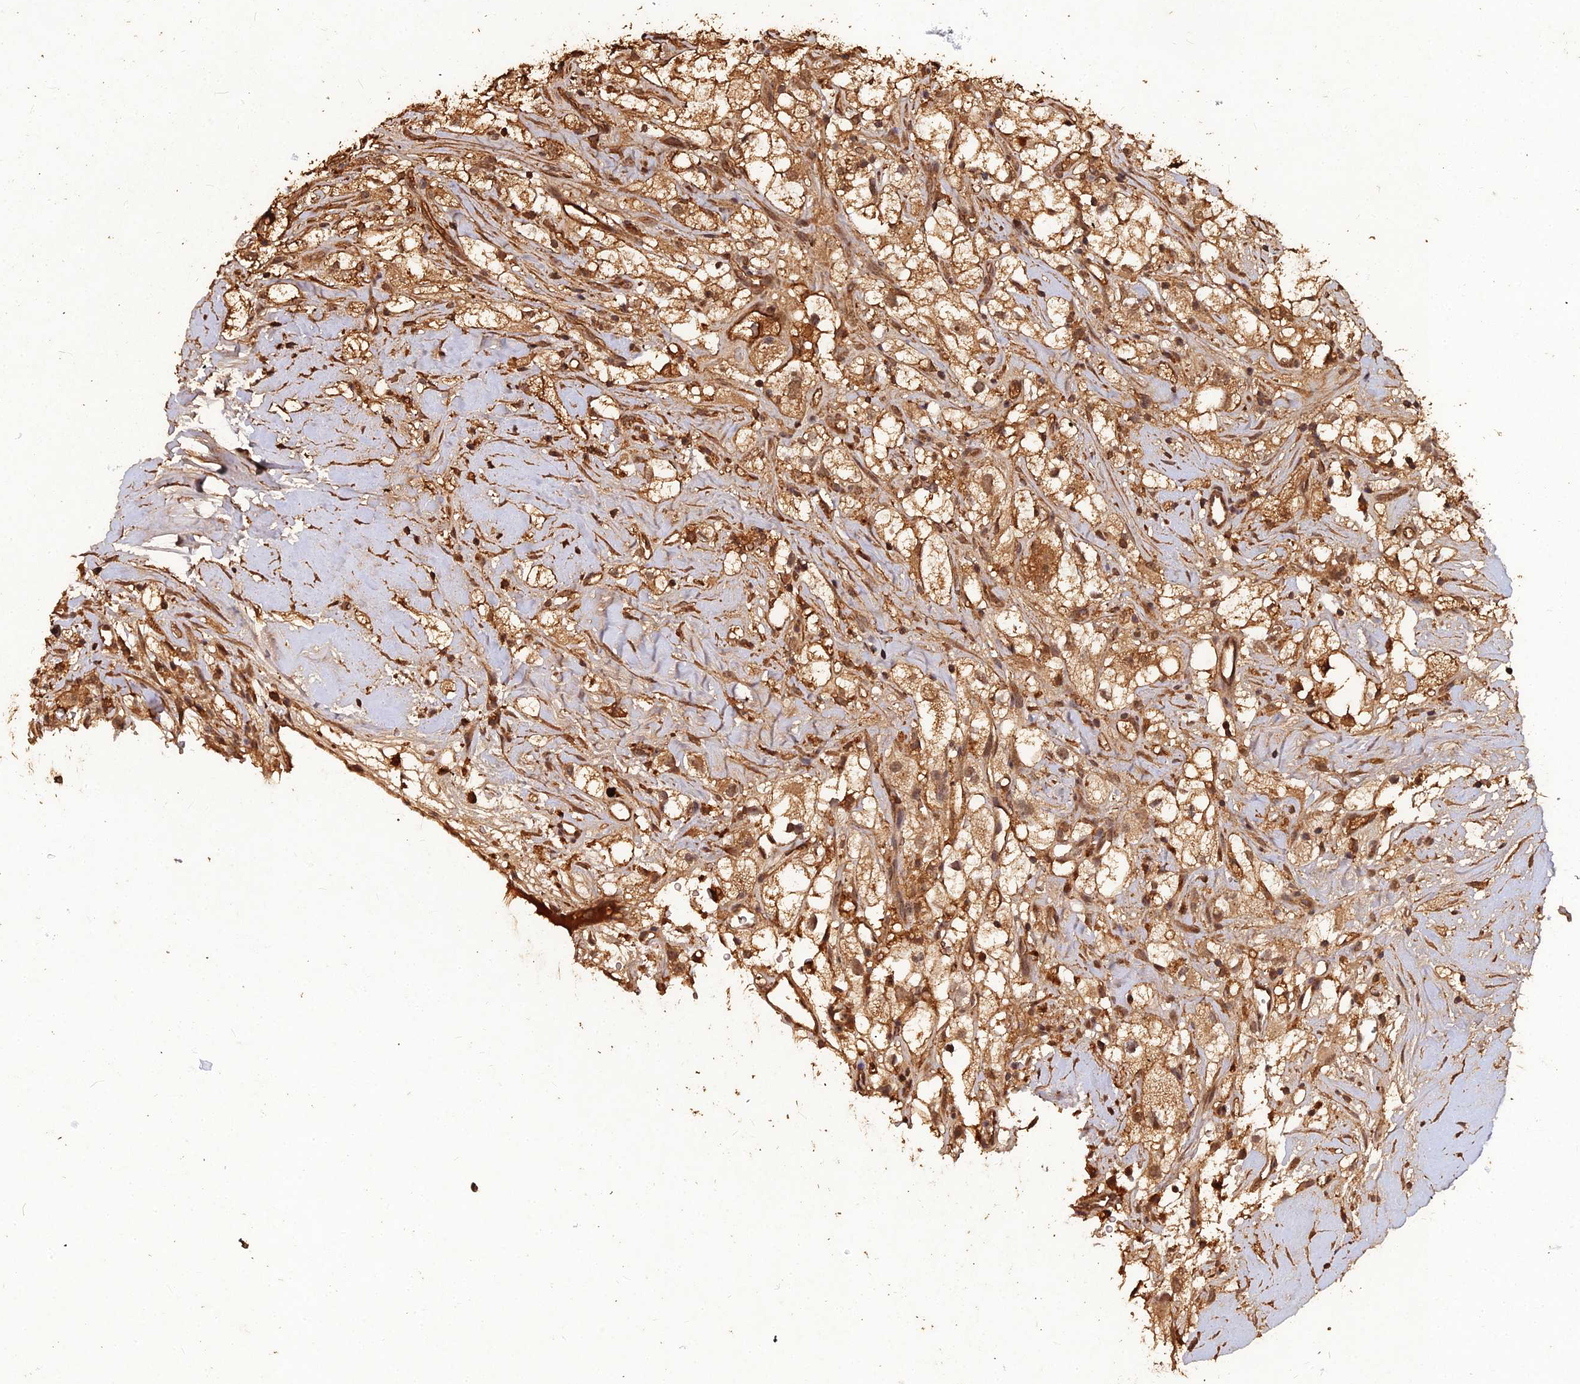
{"staining": {"intensity": "moderate", "quantity": ">75%", "location": "cytoplasmic/membranous"}, "tissue": "renal cancer", "cell_type": "Tumor cells", "image_type": "cancer", "snomed": [{"axis": "morphology", "description": "Adenocarcinoma, NOS"}, {"axis": "topography", "description": "Kidney"}], "caption": "The histopathology image reveals staining of adenocarcinoma (renal), revealing moderate cytoplasmic/membranous protein positivity (brown color) within tumor cells.", "gene": "SYMPK", "patient": {"sex": "male", "age": 59}}